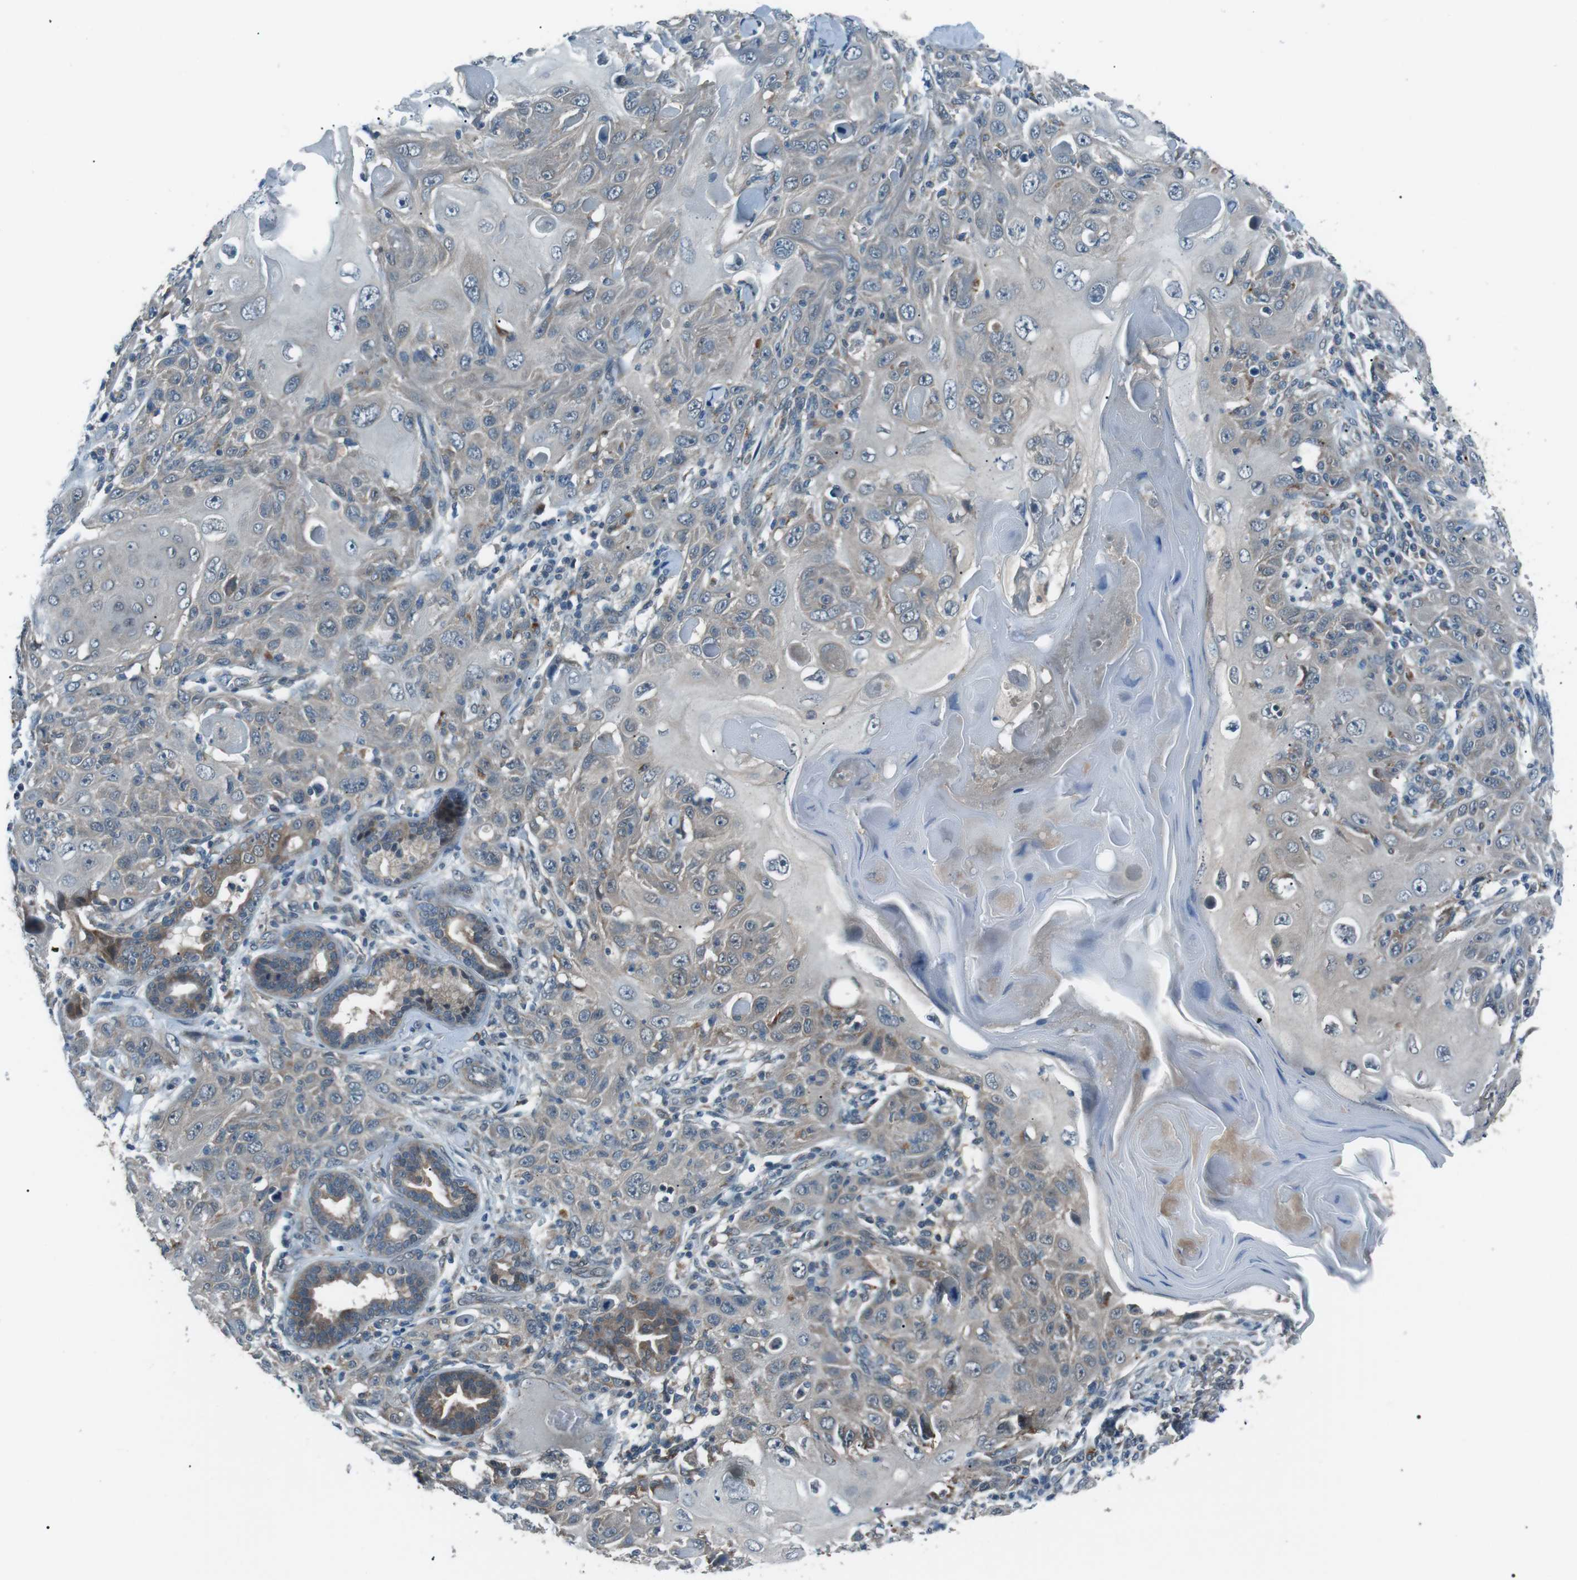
{"staining": {"intensity": "weak", "quantity": "<25%", "location": "cytoplasmic/membranous"}, "tissue": "skin cancer", "cell_type": "Tumor cells", "image_type": "cancer", "snomed": [{"axis": "morphology", "description": "Squamous cell carcinoma, NOS"}, {"axis": "topography", "description": "Skin"}], "caption": "The image exhibits no staining of tumor cells in skin cancer.", "gene": "LRIG2", "patient": {"sex": "female", "age": 88}}